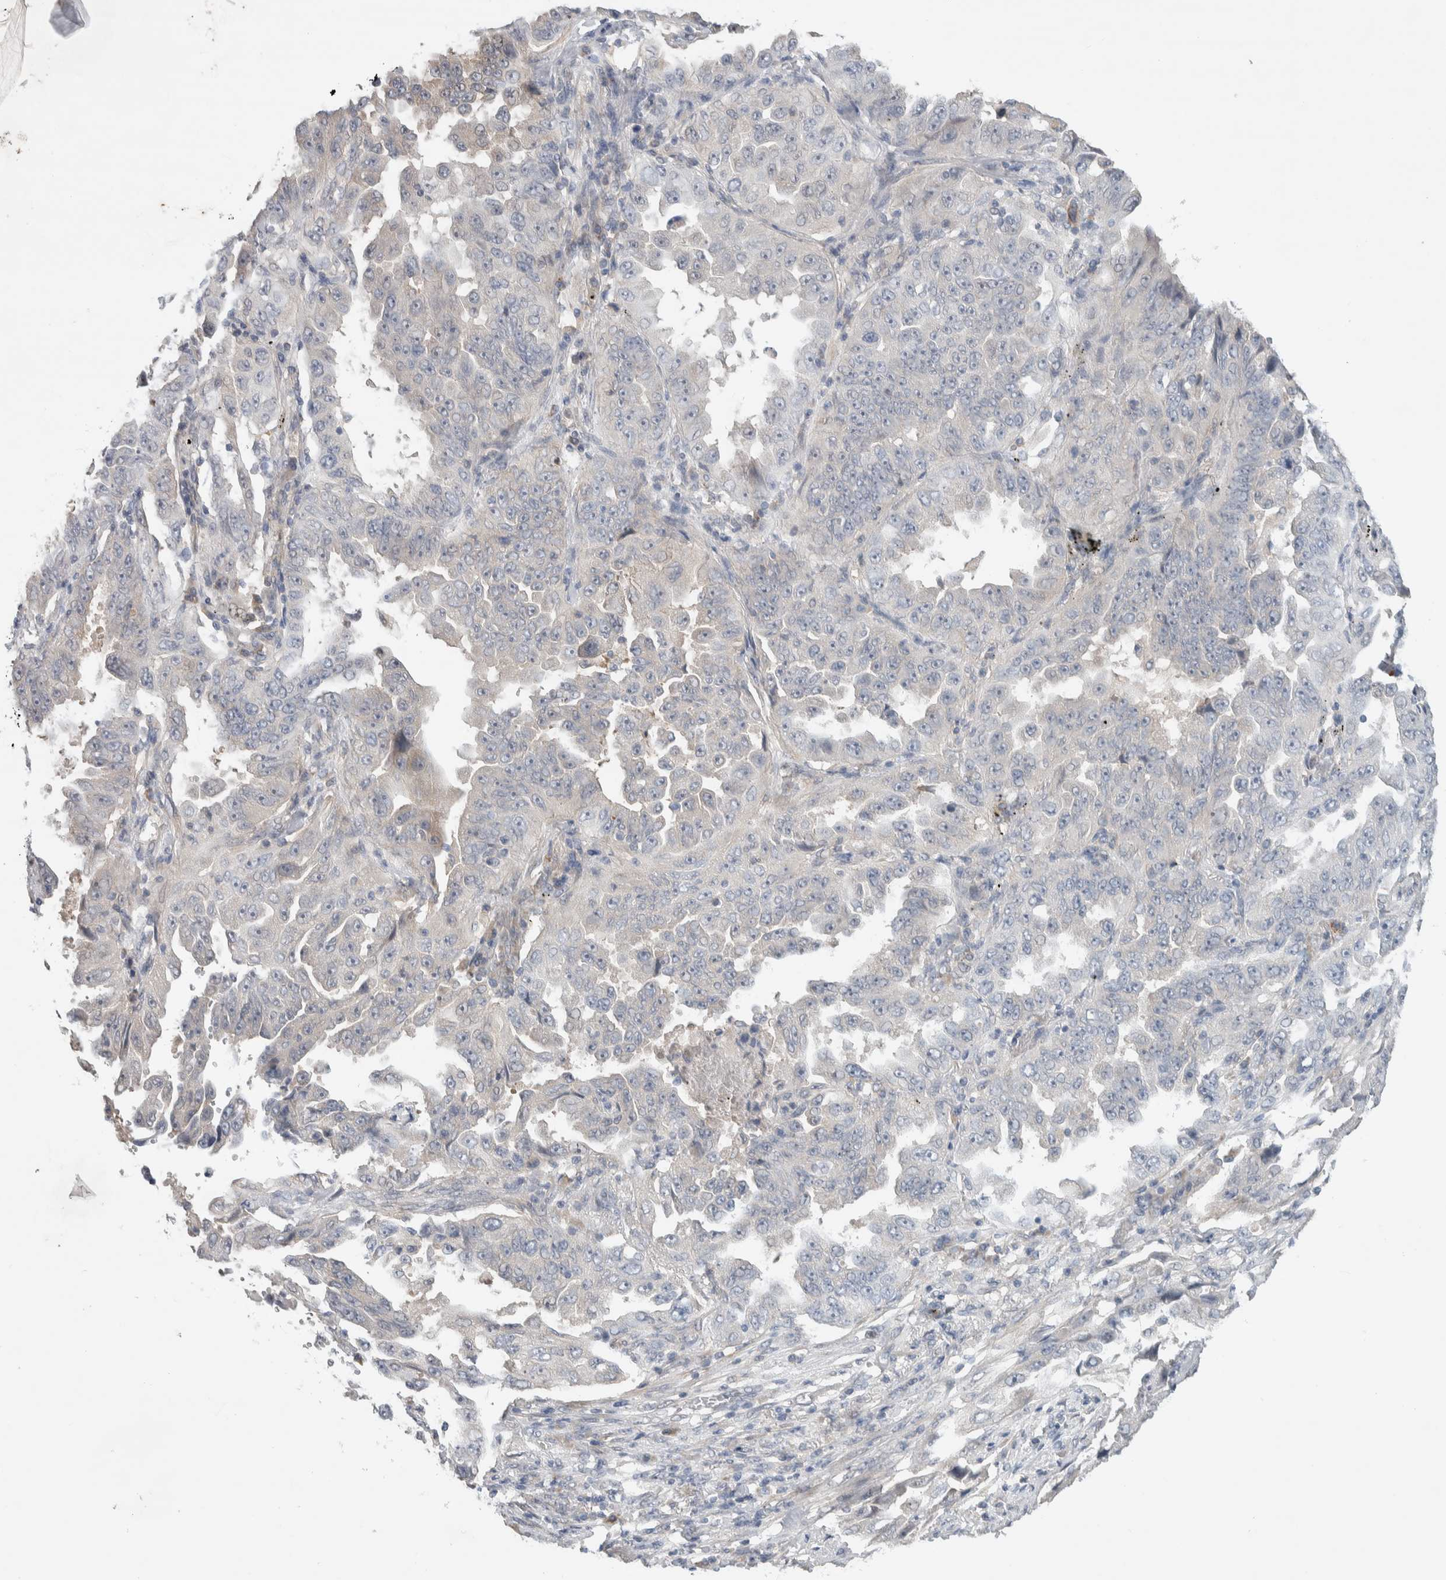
{"staining": {"intensity": "negative", "quantity": "none", "location": "none"}, "tissue": "lung cancer", "cell_type": "Tumor cells", "image_type": "cancer", "snomed": [{"axis": "morphology", "description": "Adenocarcinoma, NOS"}, {"axis": "topography", "description": "Lung"}], "caption": "The immunohistochemistry photomicrograph has no significant expression in tumor cells of lung cancer (adenocarcinoma) tissue.", "gene": "DEPTOR", "patient": {"sex": "female", "age": 51}}